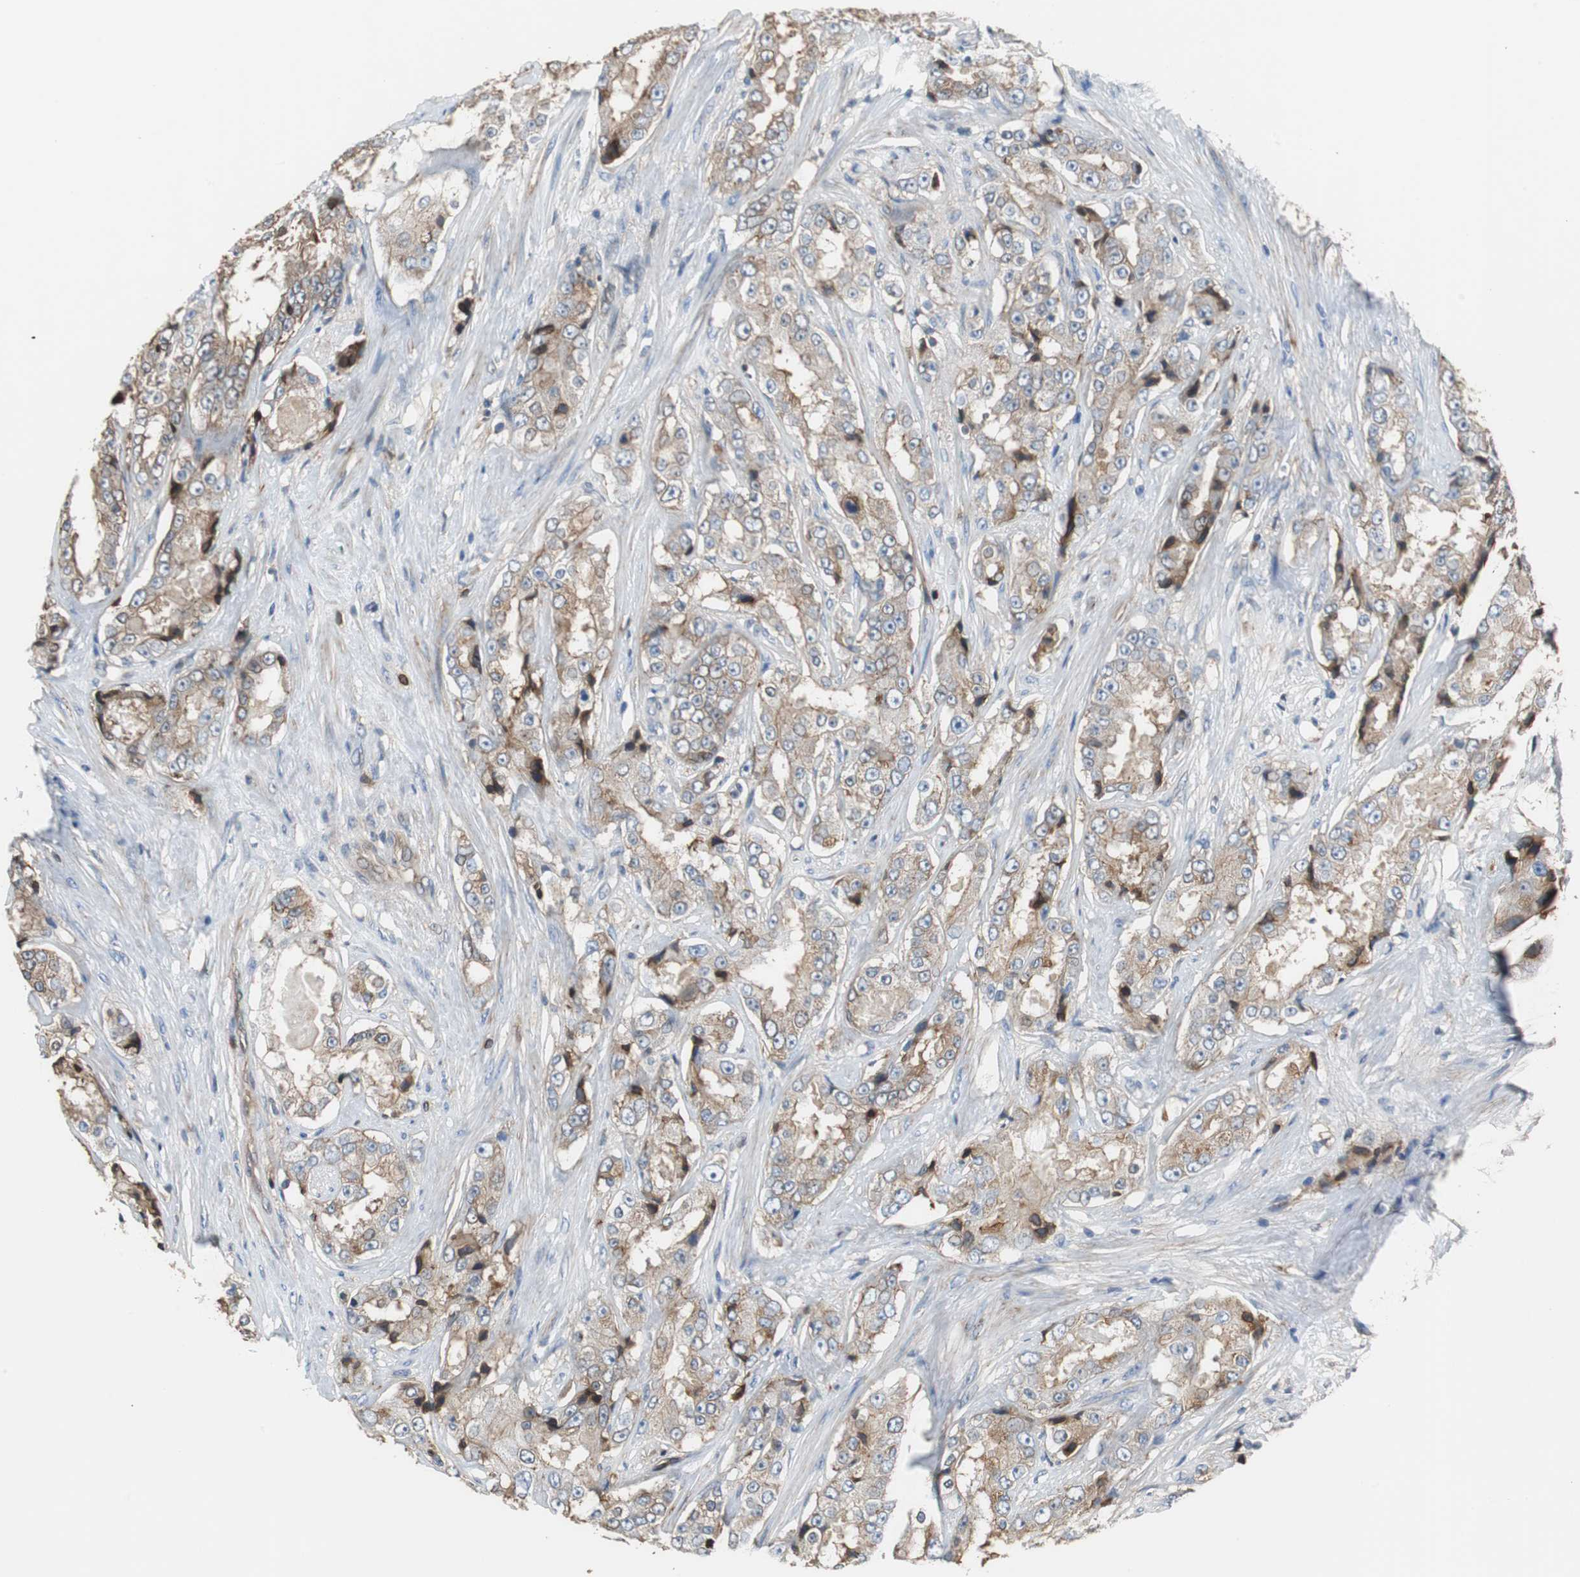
{"staining": {"intensity": "weak", "quantity": "25%-75%", "location": "cytoplasmic/membranous"}, "tissue": "prostate cancer", "cell_type": "Tumor cells", "image_type": "cancer", "snomed": [{"axis": "morphology", "description": "Adenocarcinoma, High grade"}, {"axis": "topography", "description": "Prostate"}], "caption": "There is low levels of weak cytoplasmic/membranous expression in tumor cells of prostate cancer (adenocarcinoma (high-grade)), as demonstrated by immunohistochemical staining (brown color).", "gene": "ANXA4", "patient": {"sex": "male", "age": 73}}